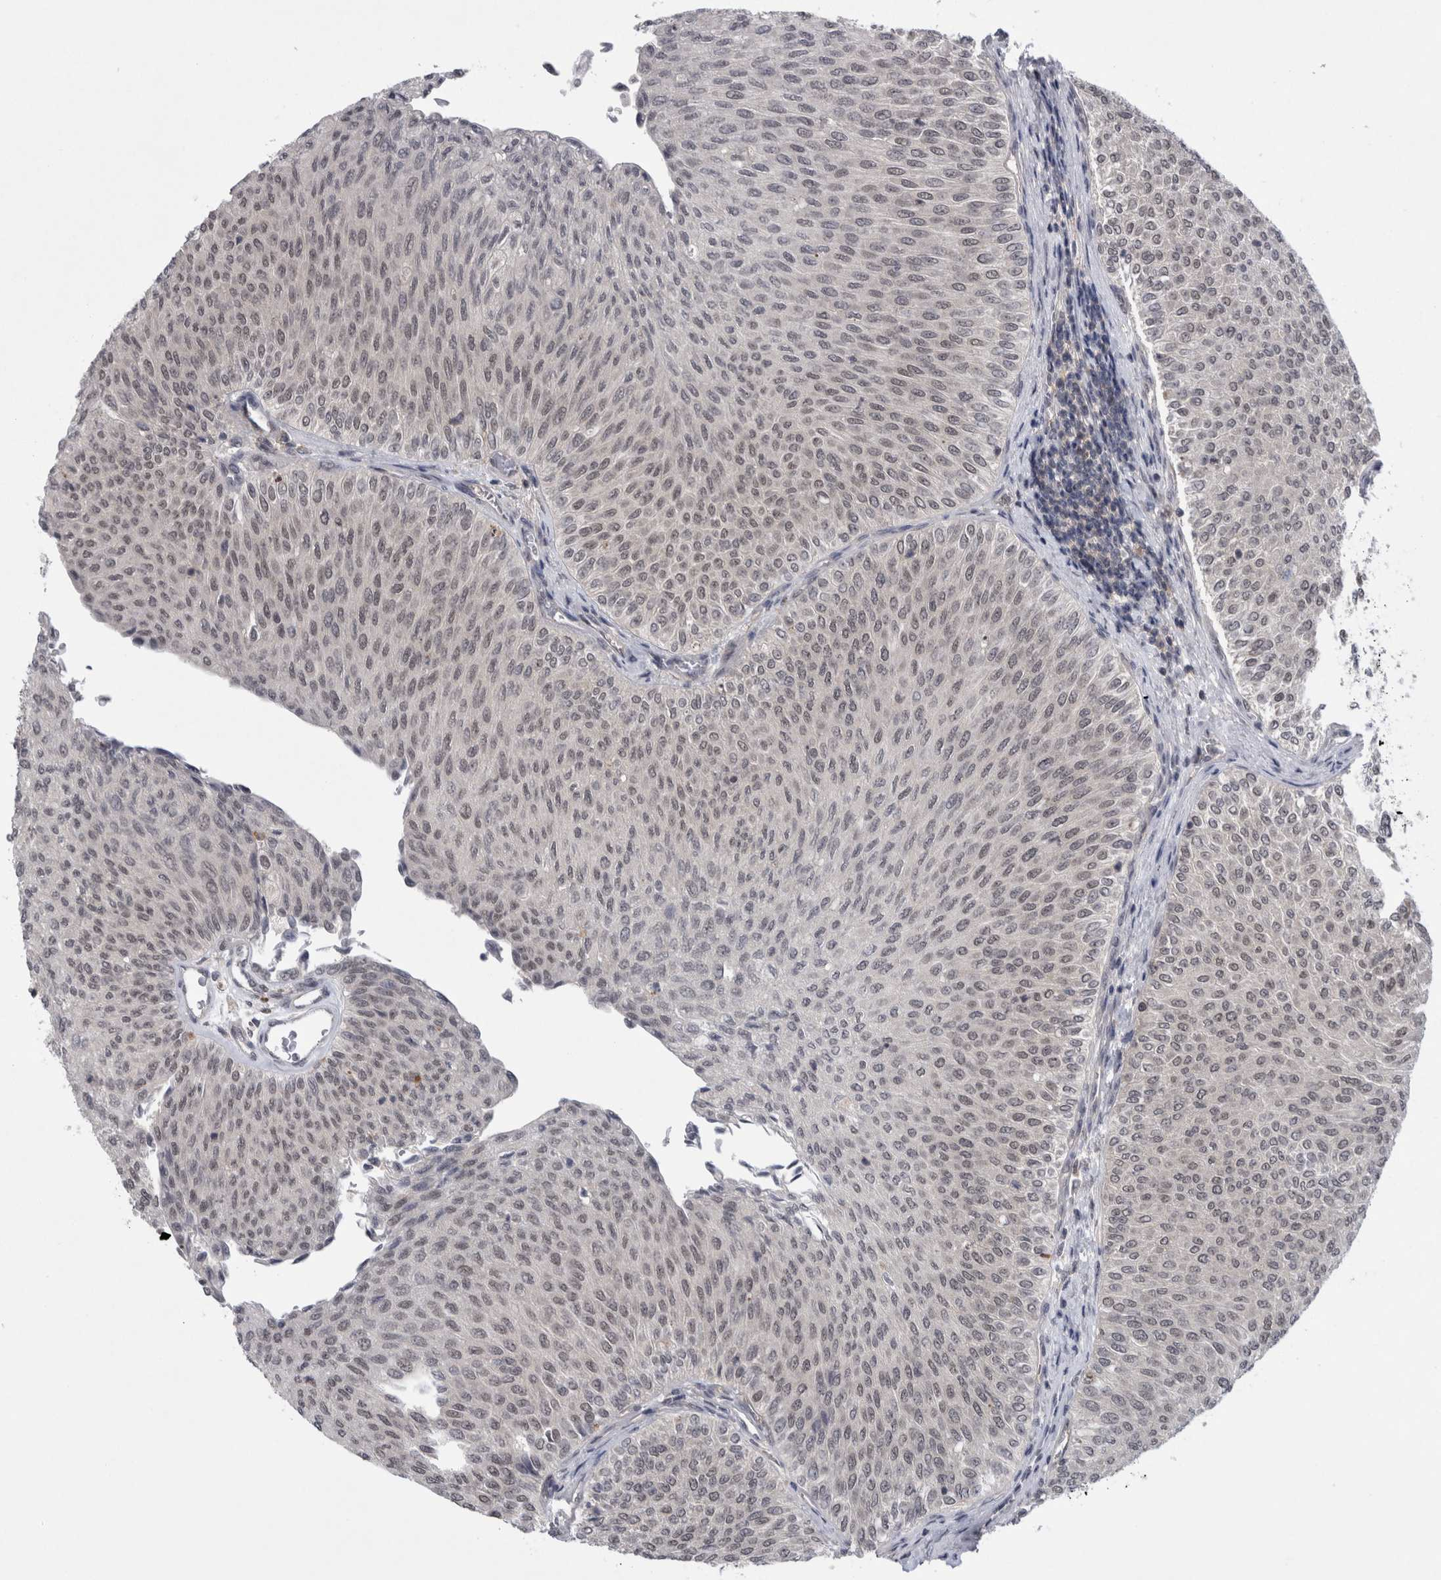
{"staining": {"intensity": "weak", "quantity": ">75%", "location": "nuclear"}, "tissue": "urothelial cancer", "cell_type": "Tumor cells", "image_type": "cancer", "snomed": [{"axis": "morphology", "description": "Urothelial carcinoma, Low grade"}, {"axis": "topography", "description": "Urinary bladder"}], "caption": "A high-resolution histopathology image shows immunohistochemistry (IHC) staining of low-grade urothelial carcinoma, which demonstrates weak nuclear expression in about >75% of tumor cells.", "gene": "PSMB2", "patient": {"sex": "male", "age": 78}}